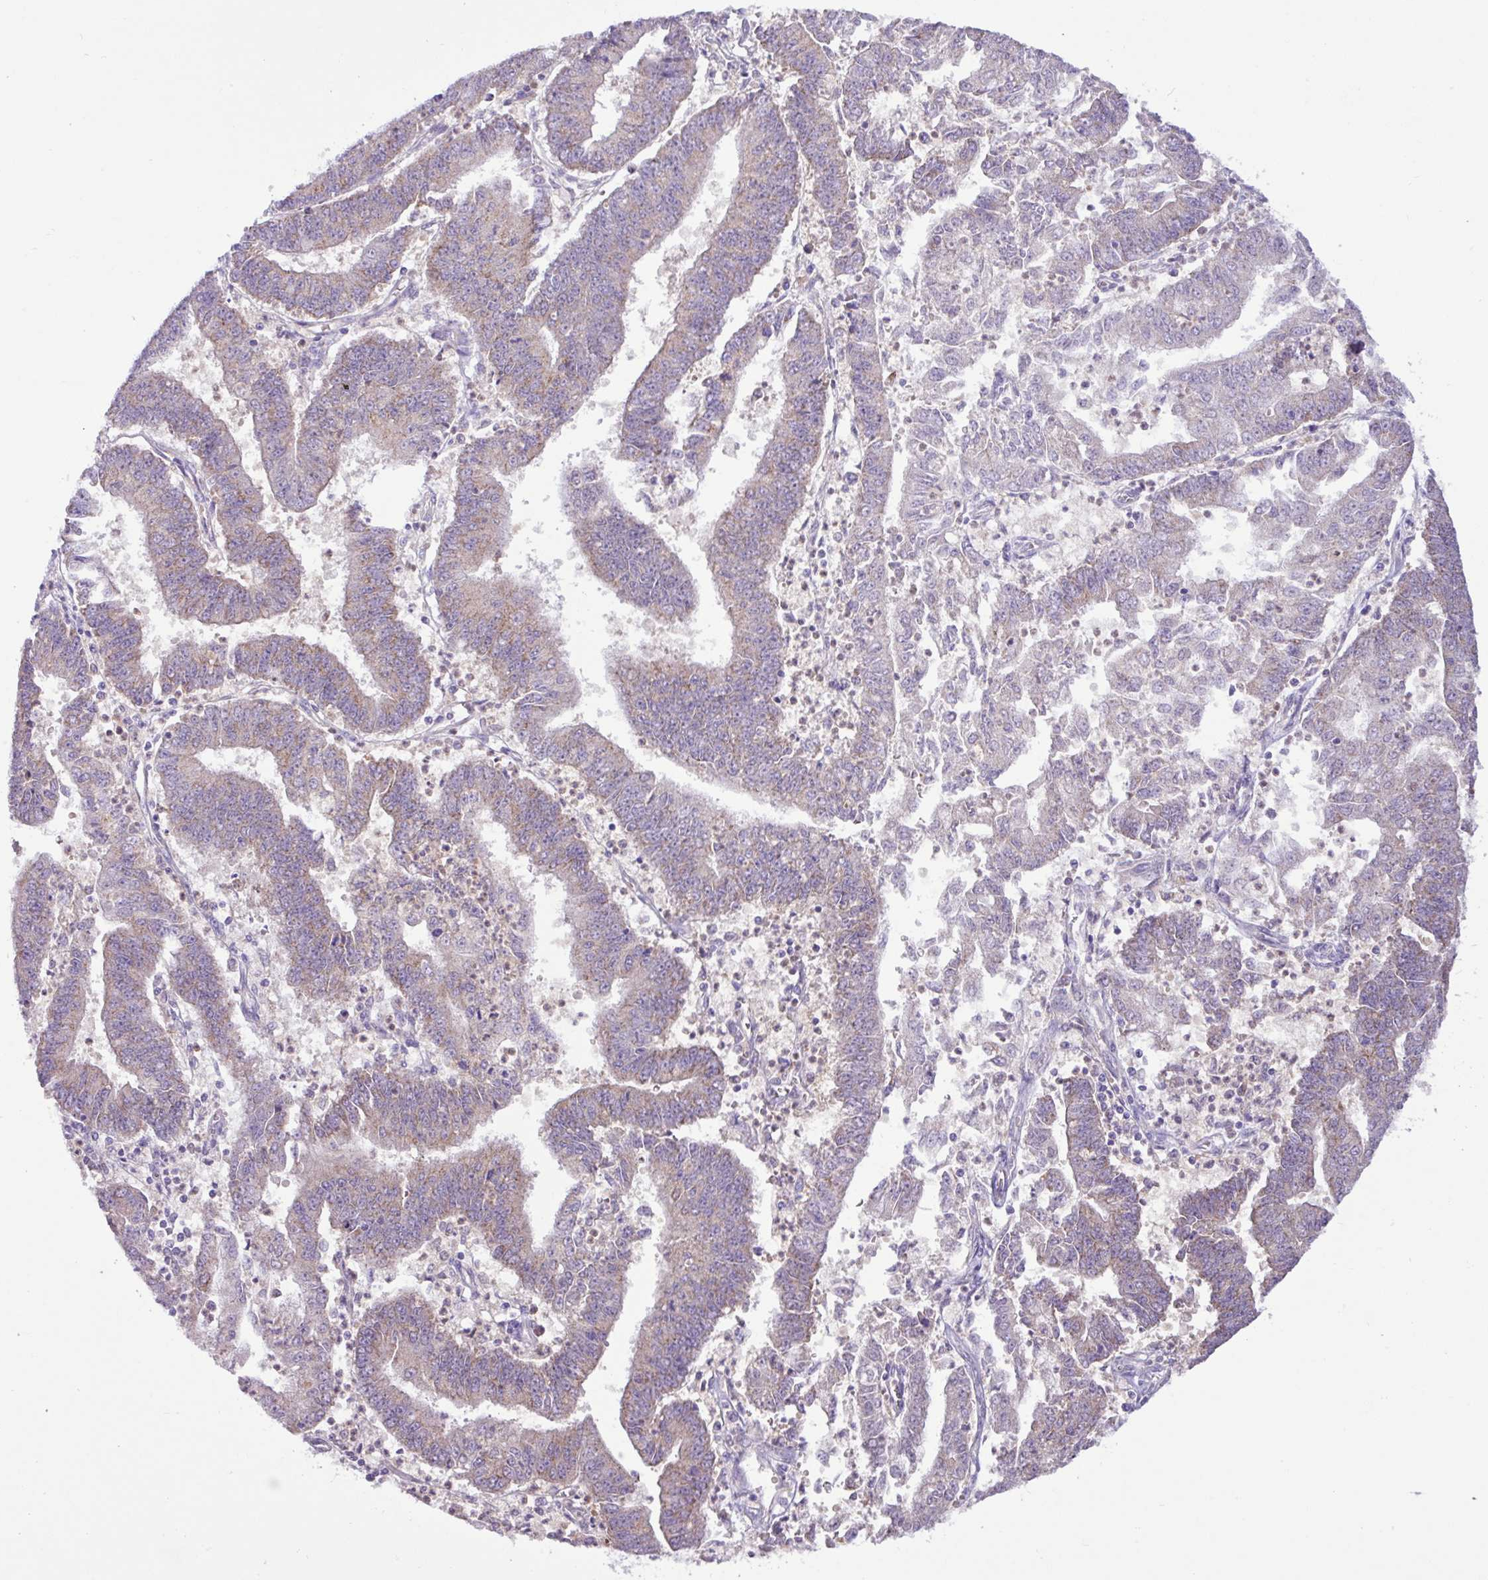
{"staining": {"intensity": "weak", "quantity": "25%-75%", "location": "cytoplasmic/membranous"}, "tissue": "endometrial cancer", "cell_type": "Tumor cells", "image_type": "cancer", "snomed": [{"axis": "morphology", "description": "Adenocarcinoma, NOS"}, {"axis": "topography", "description": "Endometrium"}], "caption": "A low amount of weak cytoplasmic/membranous positivity is identified in about 25%-75% of tumor cells in endometrial adenocarcinoma tissue. (DAB (3,3'-diaminobenzidine) = brown stain, brightfield microscopy at high magnification).", "gene": "TONSL", "patient": {"sex": "female", "age": 73}}